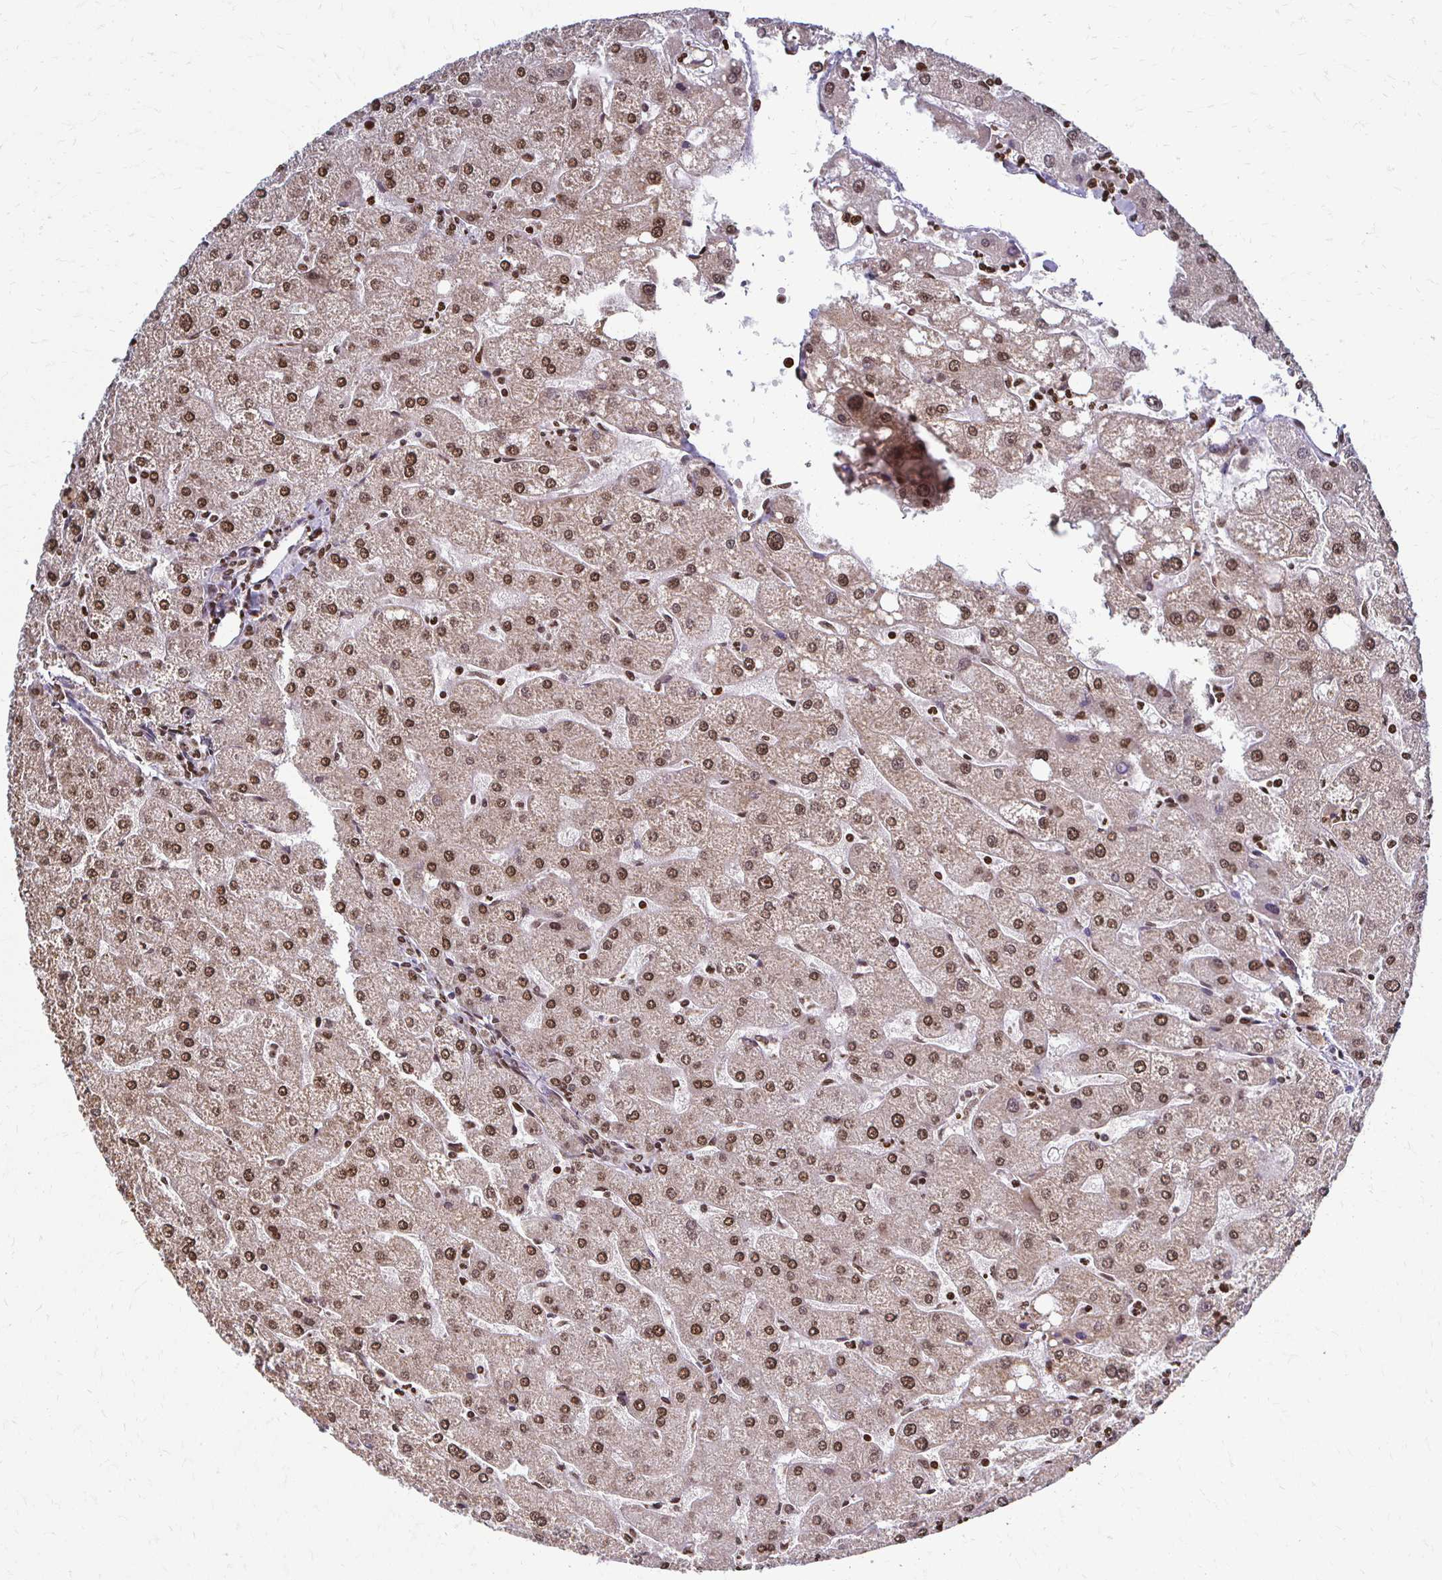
{"staining": {"intensity": "moderate", "quantity": ">75%", "location": "nuclear"}, "tissue": "liver", "cell_type": "Cholangiocytes", "image_type": "normal", "snomed": [{"axis": "morphology", "description": "Normal tissue, NOS"}, {"axis": "topography", "description": "Liver"}], "caption": "Immunohistochemistry histopathology image of benign liver stained for a protein (brown), which demonstrates medium levels of moderate nuclear expression in approximately >75% of cholangiocytes.", "gene": "HOXA9", "patient": {"sex": "male", "age": 67}}